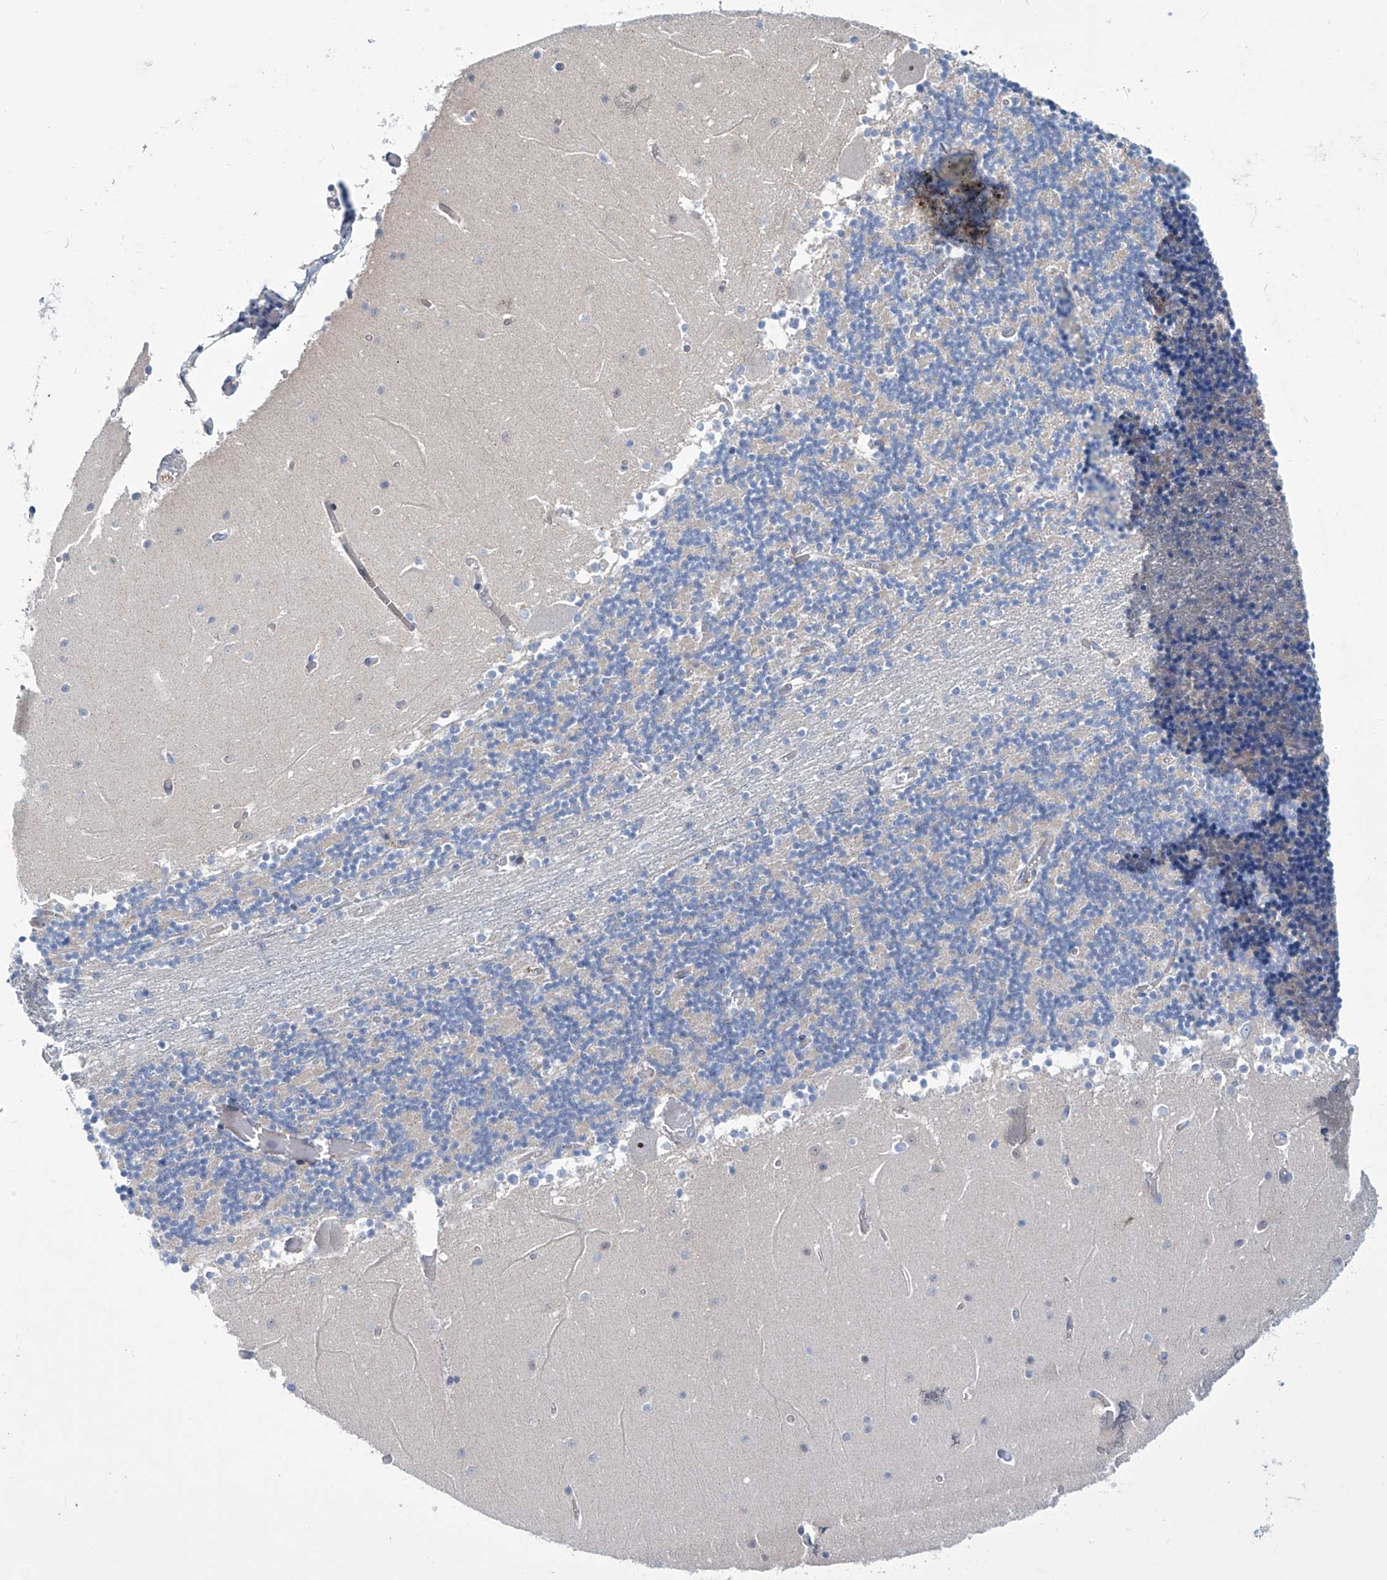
{"staining": {"intensity": "negative", "quantity": "none", "location": "none"}, "tissue": "cerebellum", "cell_type": "Cells in granular layer", "image_type": "normal", "snomed": [{"axis": "morphology", "description": "Normal tissue, NOS"}, {"axis": "topography", "description": "Cerebellum"}], "caption": "A high-resolution photomicrograph shows IHC staining of benign cerebellum, which displays no significant positivity in cells in granular layer. The staining is performed using DAB (3,3'-diaminobenzidine) brown chromogen with nuclei counter-stained in using hematoxylin.", "gene": "TRIM60", "patient": {"sex": "female", "age": 28}}